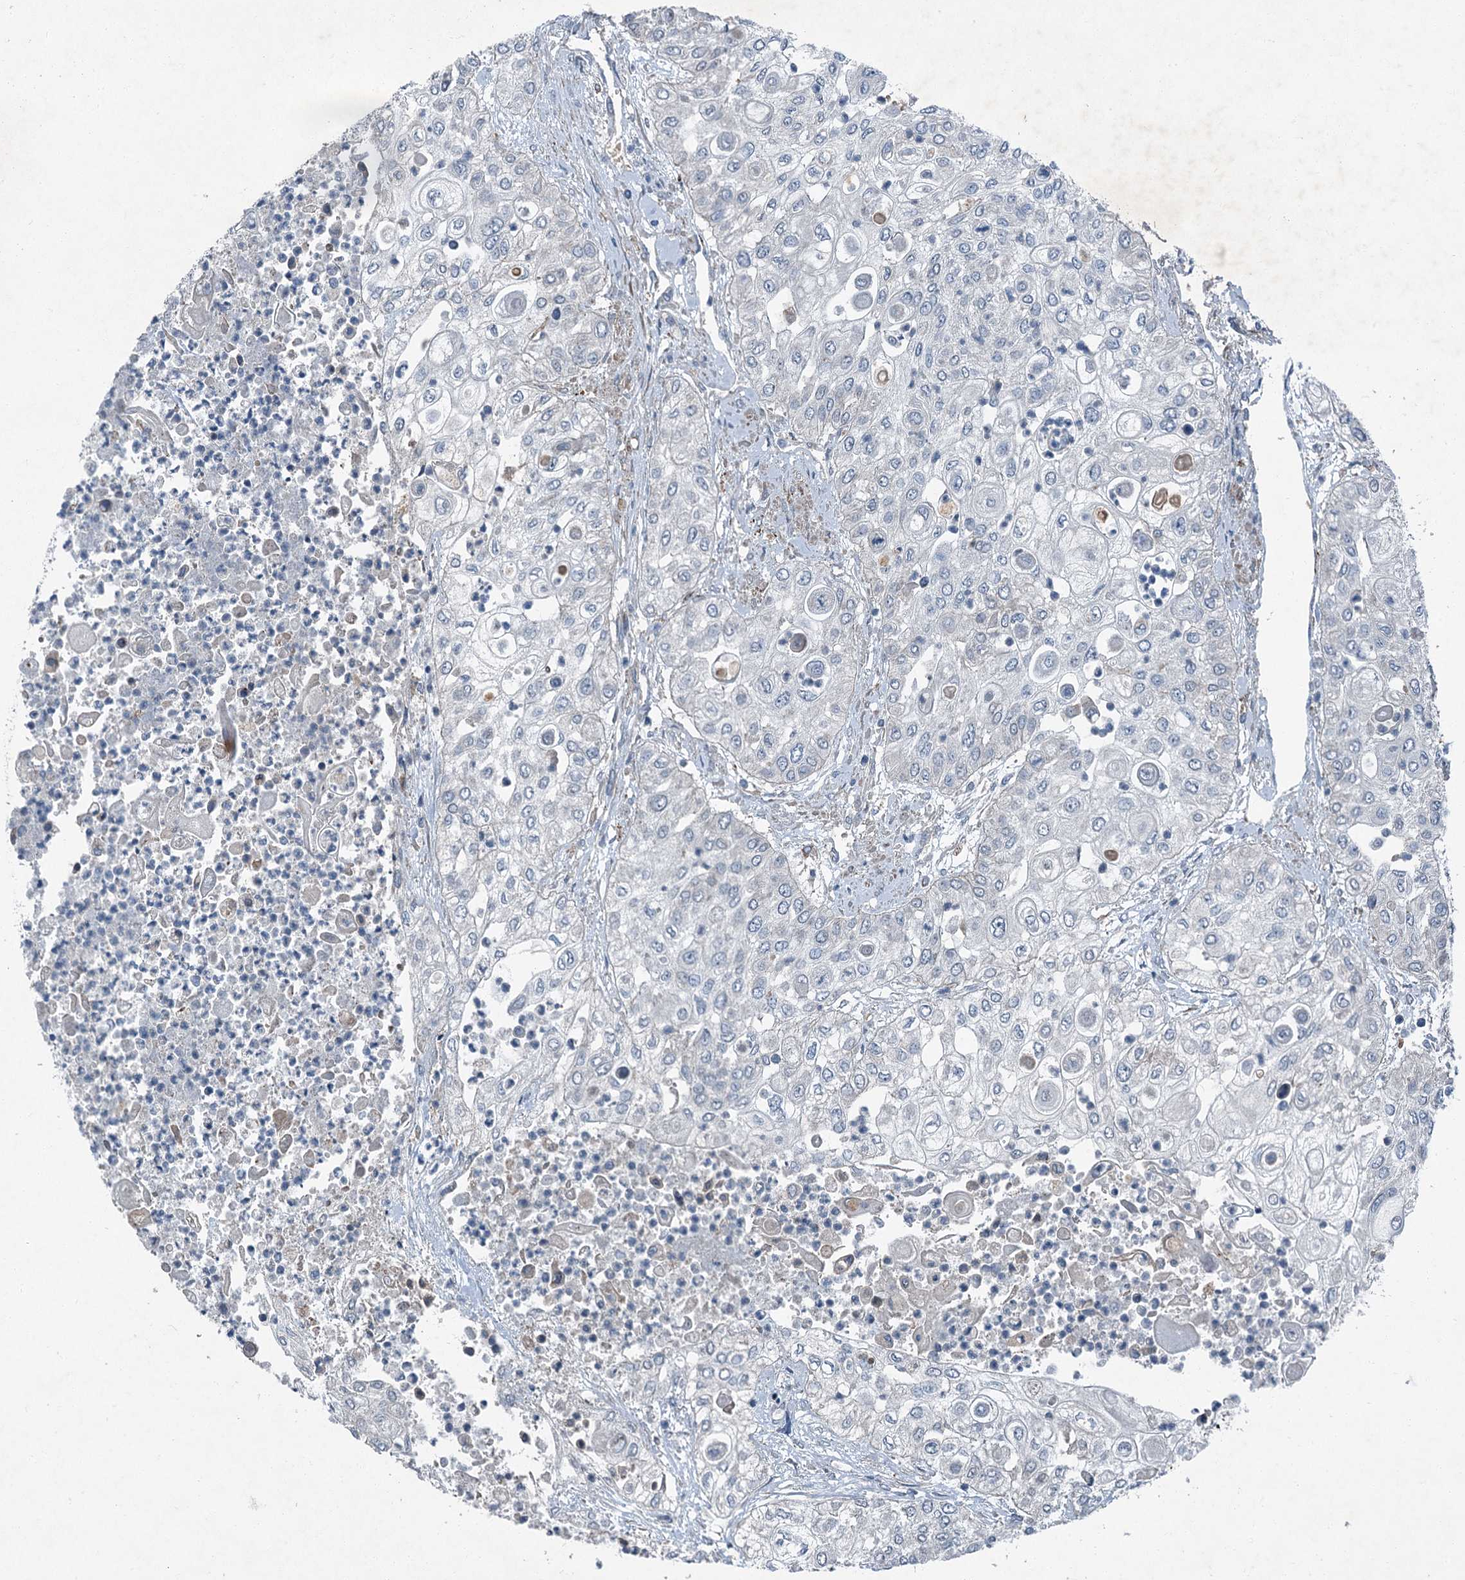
{"staining": {"intensity": "negative", "quantity": "none", "location": "none"}, "tissue": "urothelial cancer", "cell_type": "Tumor cells", "image_type": "cancer", "snomed": [{"axis": "morphology", "description": "Urothelial carcinoma, High grade"}, {"axis": "topography", "description": "Urinary bladder"}], "caption": "High magnification brightfield microscopy of urothelial cancer stained with DAB (brown) and counterstained with hematoxylin (blue): tumor cells show no significant positivity.", "gene": "AXL", "patient": {"sex": "female", "age": 79}}